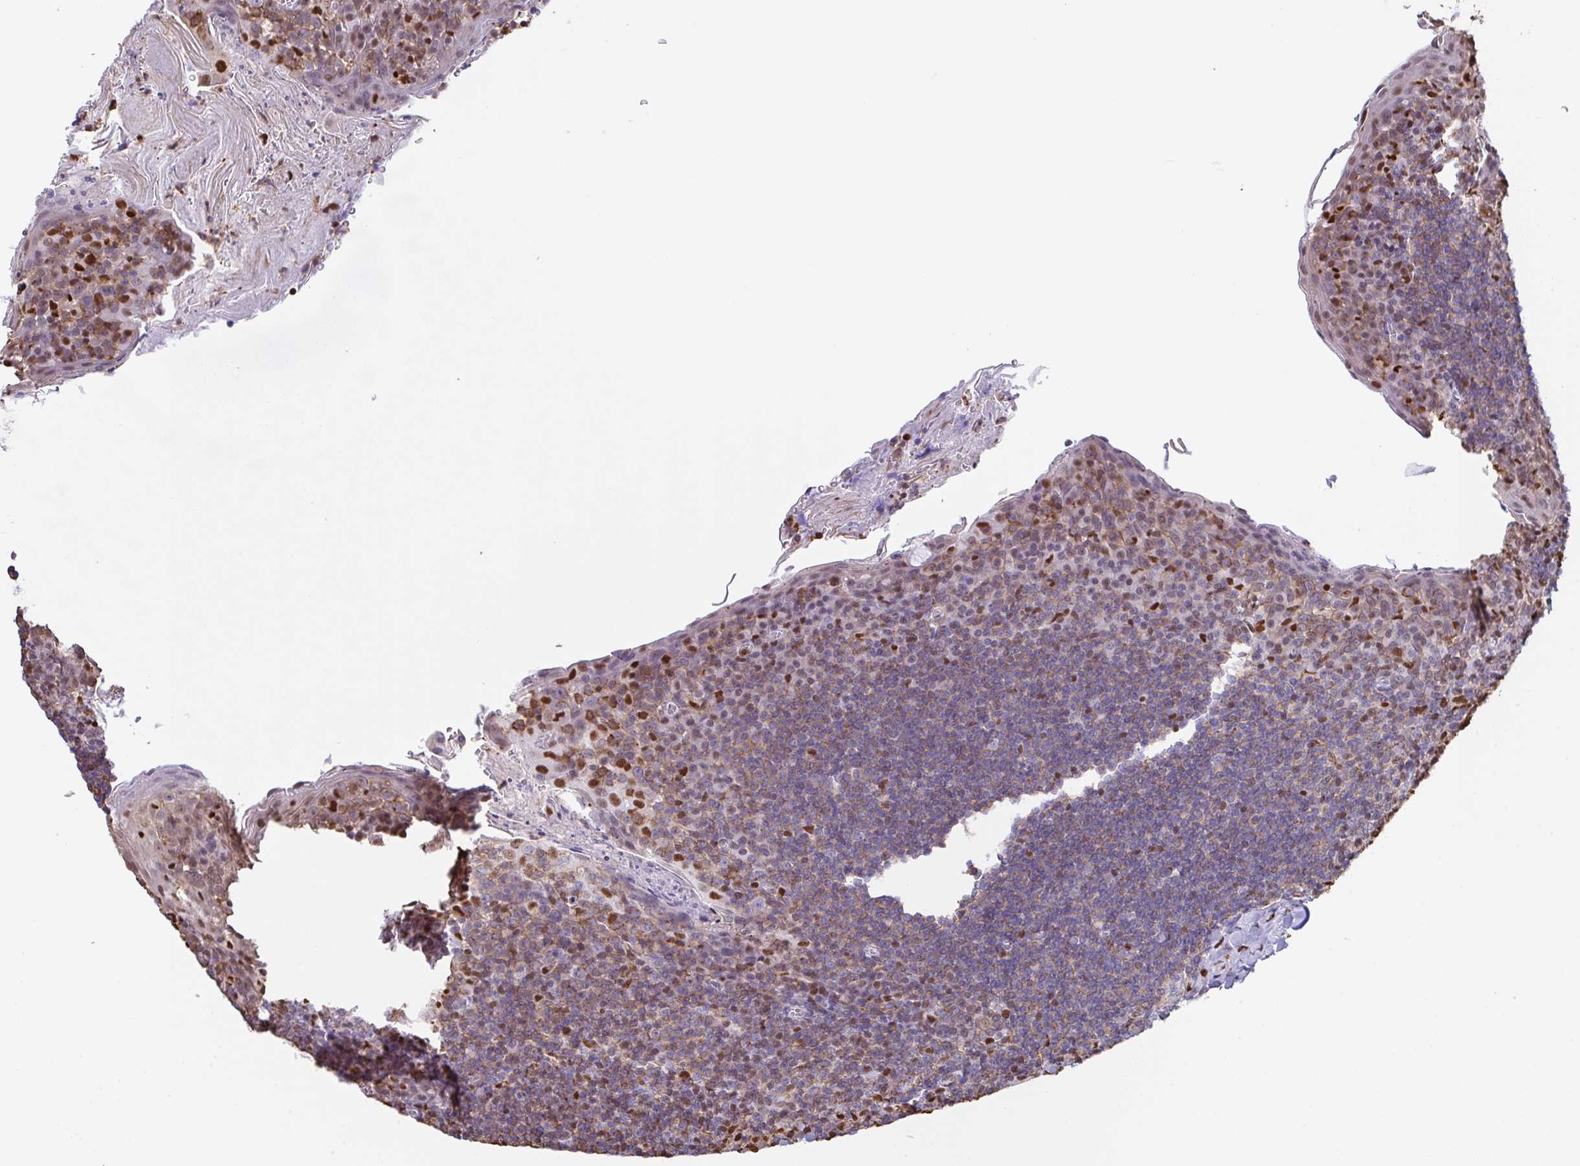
{"staining": {"intensity": "moderate", "quantity": "<25%", "location": "nuclear"}, "tissue": "tonsil", "cell_type": "Germinal center cells", "image_type": "normal", "snomed": [{"axis": "morphology", "description": "Normal tissue, NOS"}, {"axis": "topography", "description": "Tonsil"}], "caption": "A brown stain highlights moderate nuclear positivity of a protein in germinal center cells of benign human tonsil. (DAB IHC, brown staining for protein, blue staining for nuclei).", "gene": "BTBD10", "patient": {"sex": "male", "age": 27}}